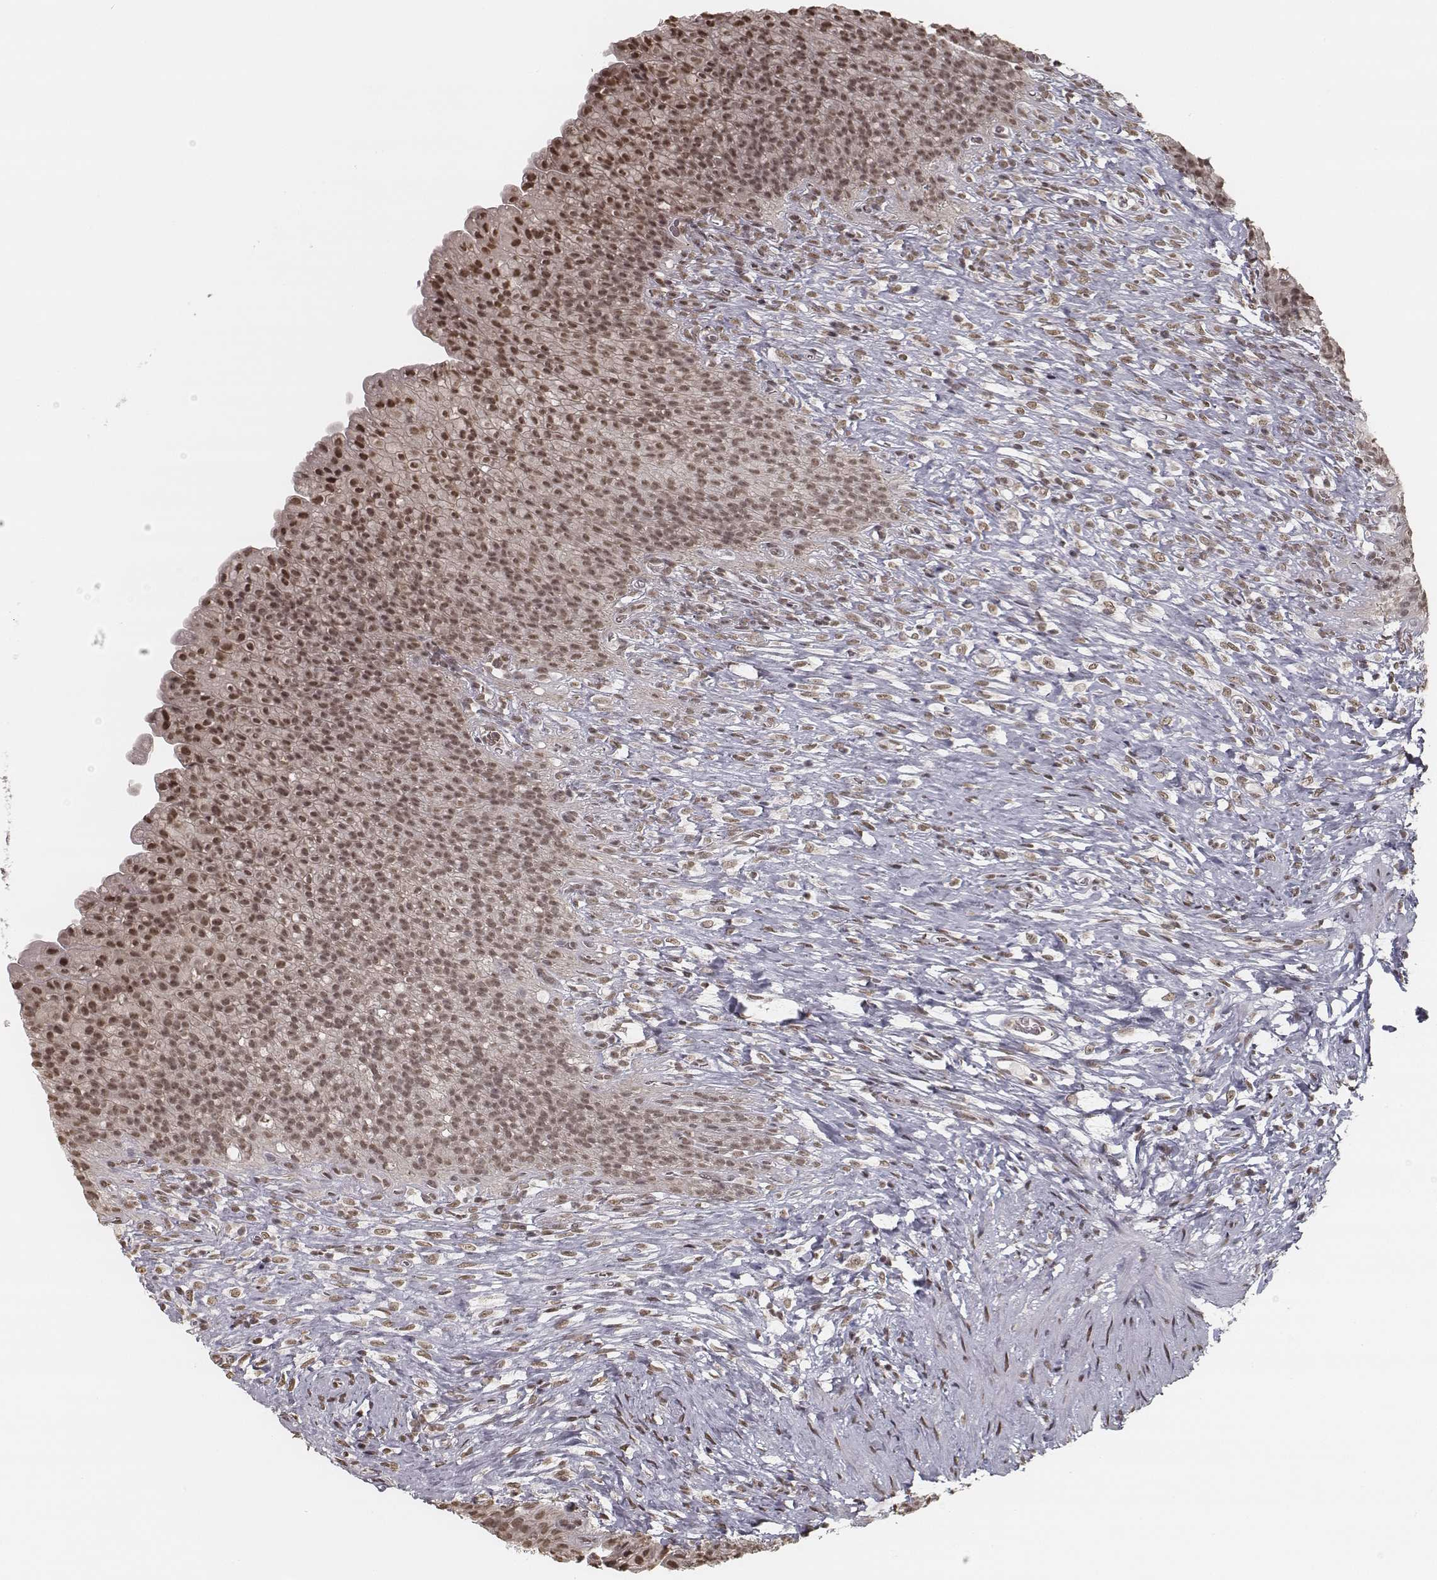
{"staining": {"intensity": "moderate", "quantity": ">75%", "location": "nuclear"}, "tissue": "urinary bladder", "cell_type": "Urothelial cells", "image_type": "normal", "snomed": [{"axis": "morphology", "description": "Normal tissue, NOS"}, {"axis": "topography", "description": "Urinary bladder"}, {"axis": "topography", "description": "Prostate"}], "caption": "DAB (3,3'-diaminobenzidine) immunohistochemical staining of normal urinary bladder displays moderate nuclear protein positivity in about >75% of urothelial cells. Immunohistochemistry stains the protein in brown and the nuclei are stained blue.", "gene": "HMGA2", "patient": {"sex": "male", "age": 76}}